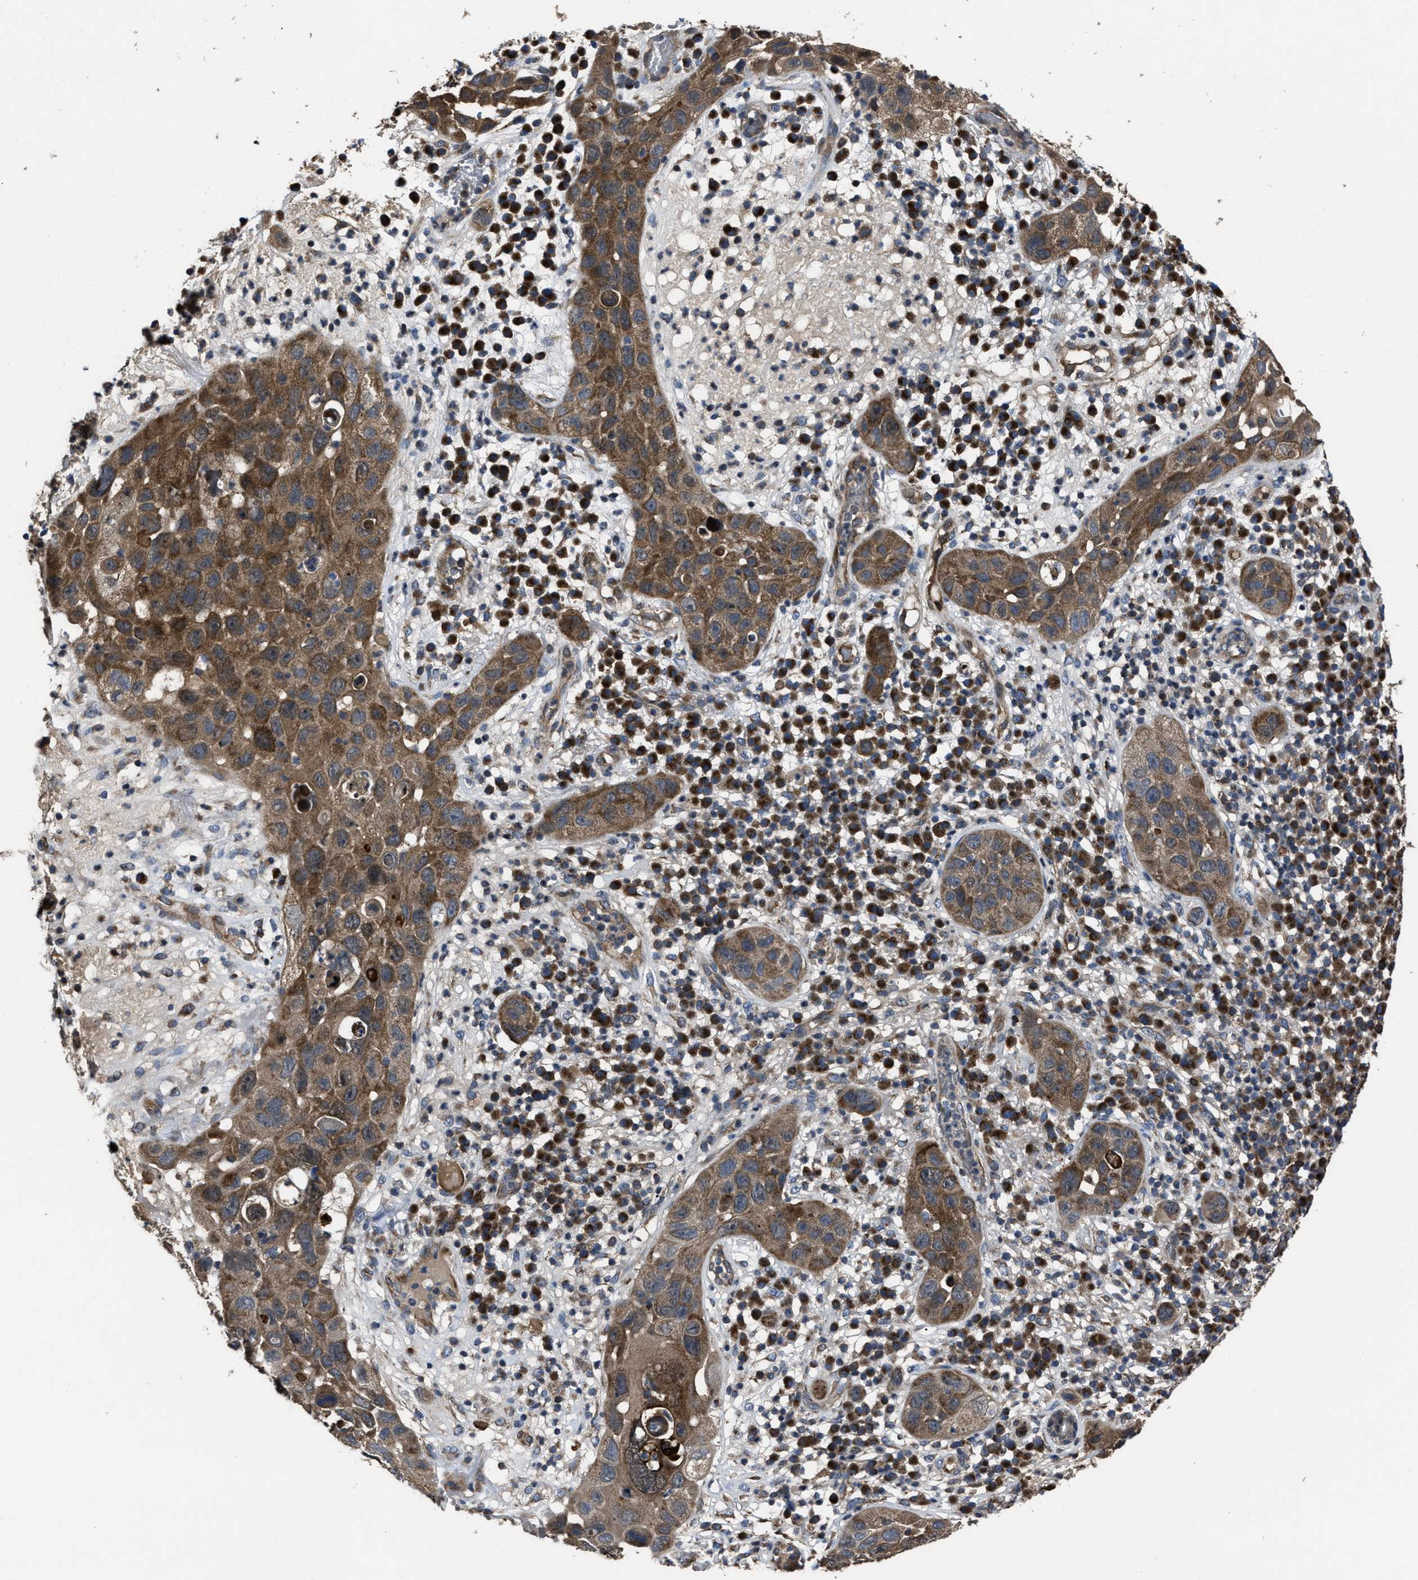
{"staining": {"intensity": "strong", "quantity": ">75%", "location": "cytoplasmic/membranous"}, "tissue": "skin cancer", "cell_type": "Tumor cells", "image_type": "cancer", "snomed": [{"axis": "morphology", "description": "Squamous cell carcinoma in situ, NOS"}, {"axis": "morphology", "description": "Squamous cell carcinoma, NOS"}, {"axis": "topography", "description": "Skin"}], "caption": "Immunohistochemical staining of human skin cancer exhibits strong cytoplasmic/membranous protein expression in approximately >75% of tumor cells. Nuclei are stained in blue.", "gene": "PASK", "patient": {"sex": "male", "age": 93}}